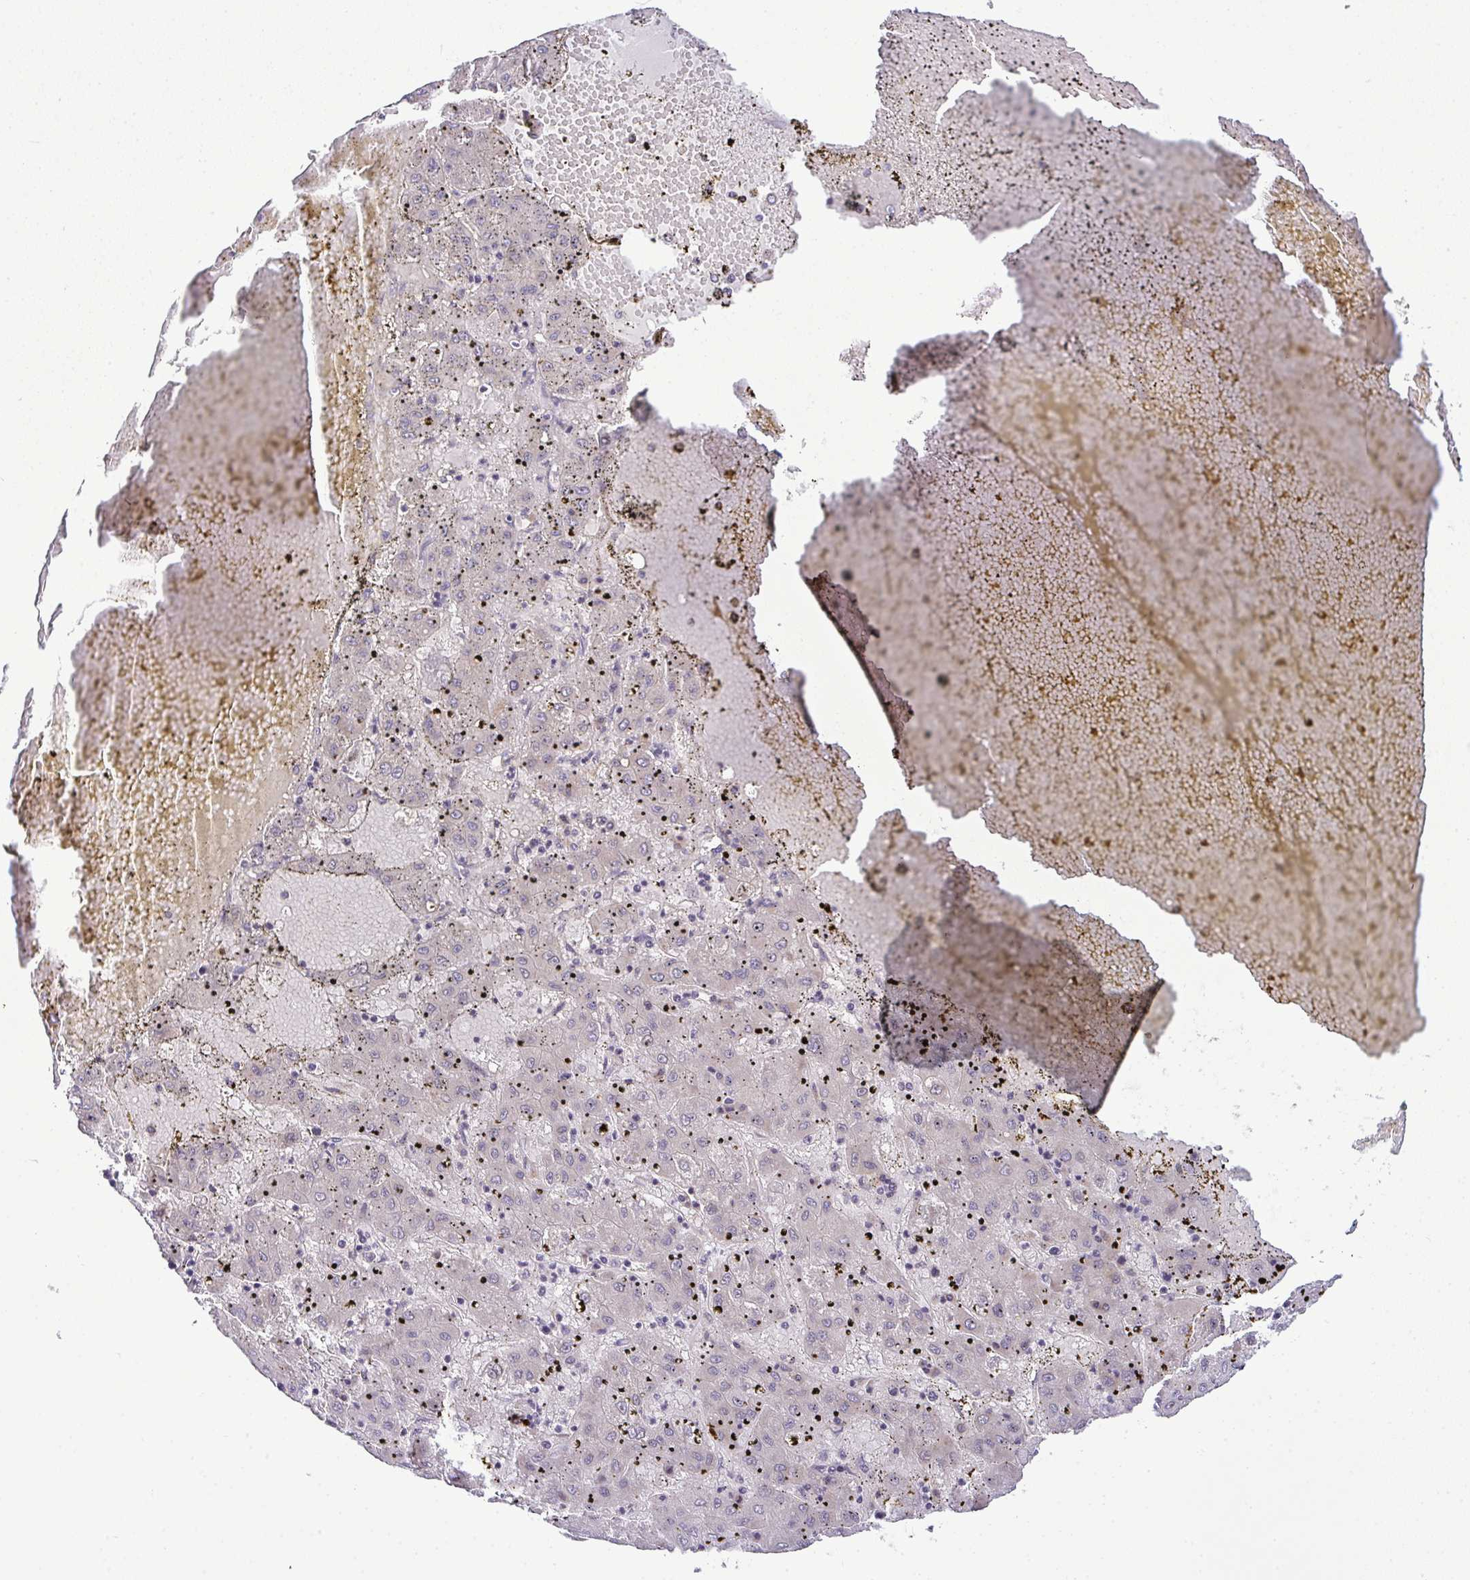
{"staining": {"intensity": "negative", "quantity": "none", "location": "none"}, "tissue": "liver cancer", "cell_type": "Tumor cells", "image_type": "cancer", "snomed": [{"axis": "morphology", "description": "Carcinoma, Hepatocellular, NOS"}, {"axis": "topography", "description": "Liver"}], "caption": "A photomicrograph of human liver hepatocellular carcinoma is negative for staining in tumor cells.", "gene": "NT5C1A", "patient": {"sex": "male", "age": 72}}